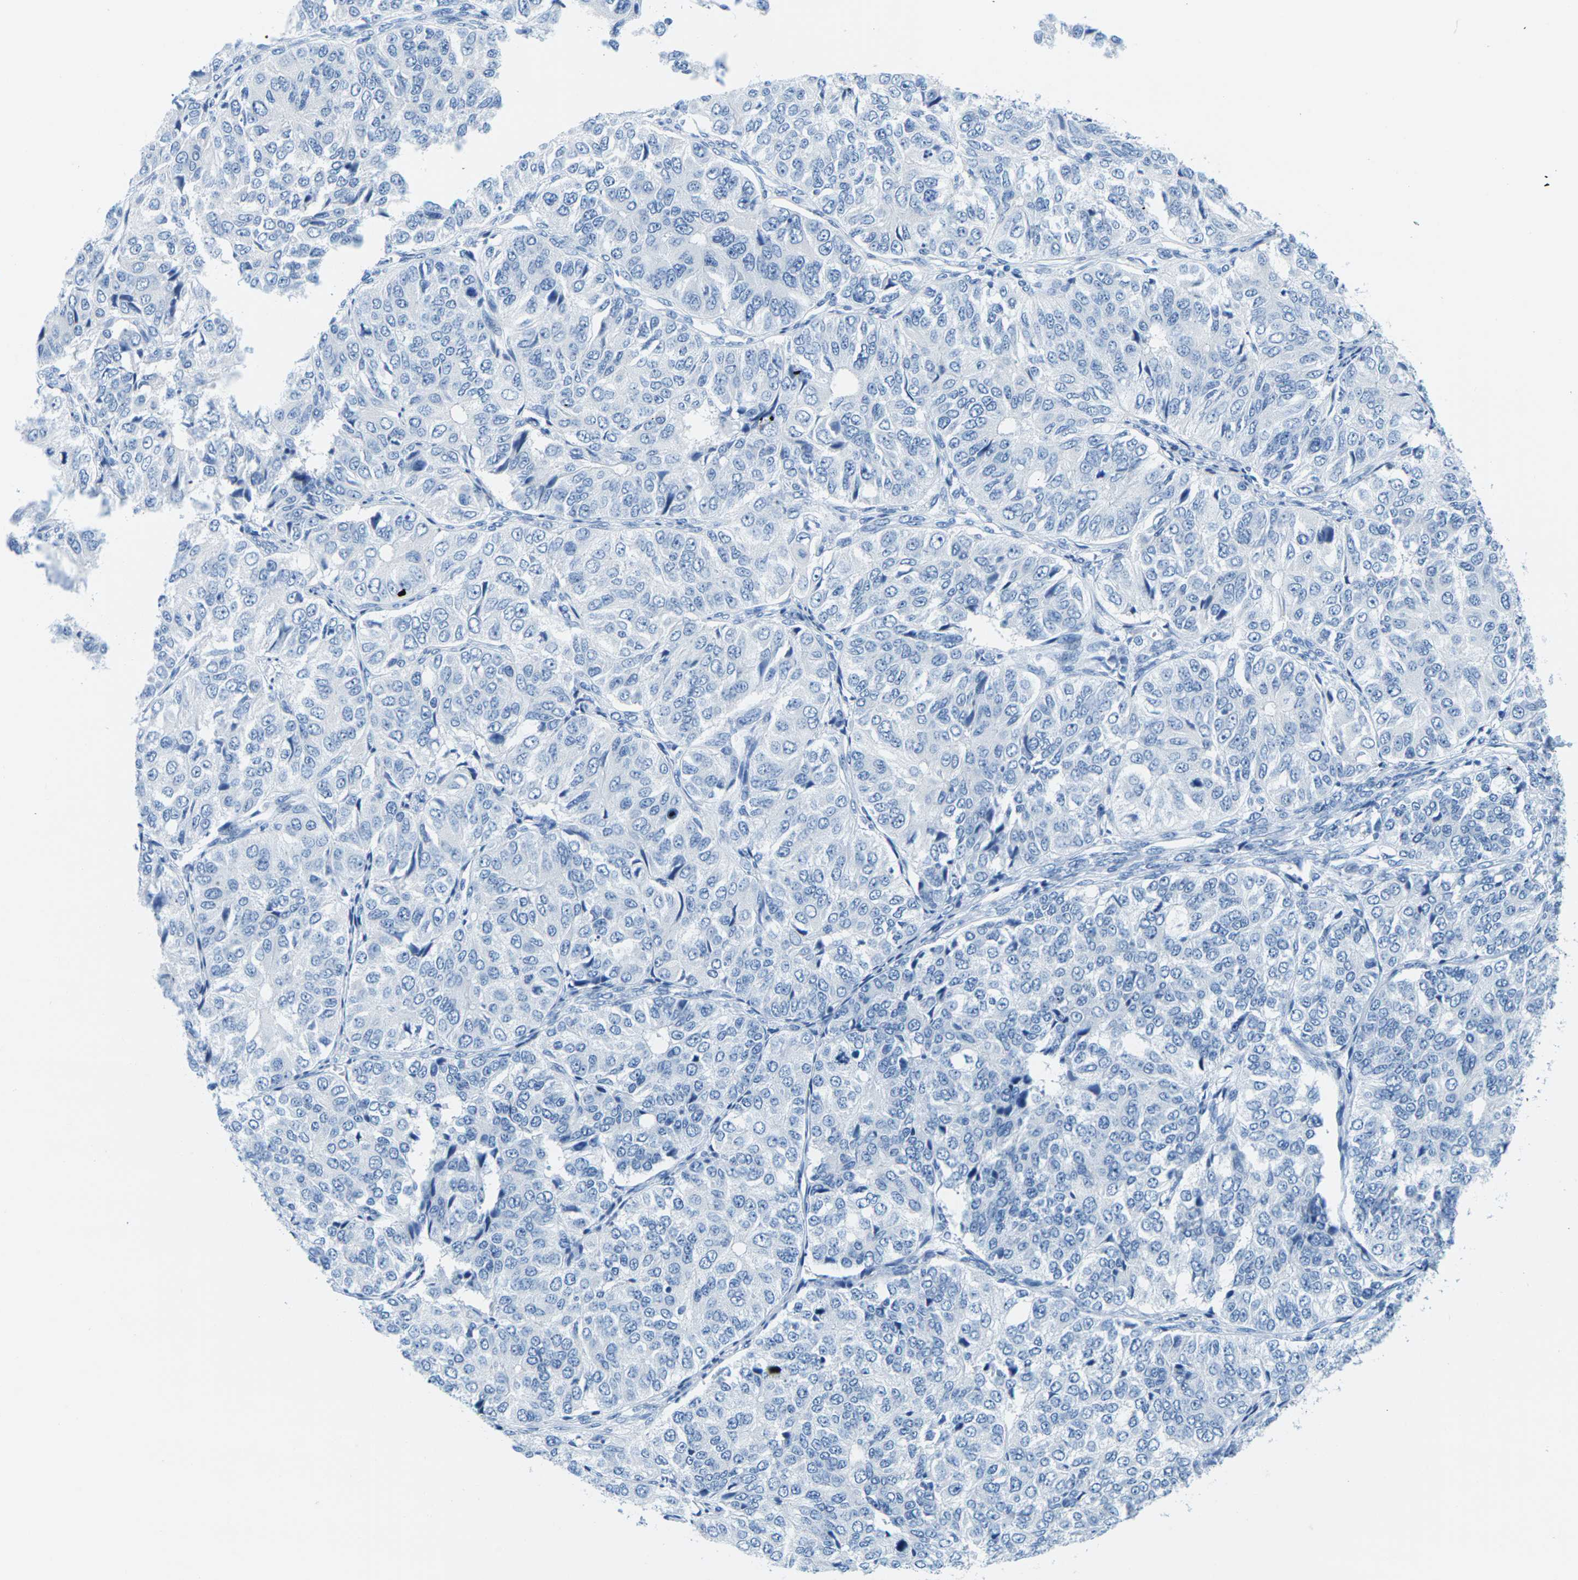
{"staining": {"intensity": "negative", "quantity": "none", "location": "none"}, "tissue": "ovarian cancer", "cell_type": "Tumor cells", "image_type": "cancer", "snomed": [{"axis": "morphology", "description": "Carcinoma, endometroid"}, {"axis": "topography", "description": "Ovary"}], "caption": "Photomicrograph shows no significant protein staining in tumor cells of ovarian cancer.", "gene": "SLC12A1", "patient": {"sex": "female", "age": 51}}